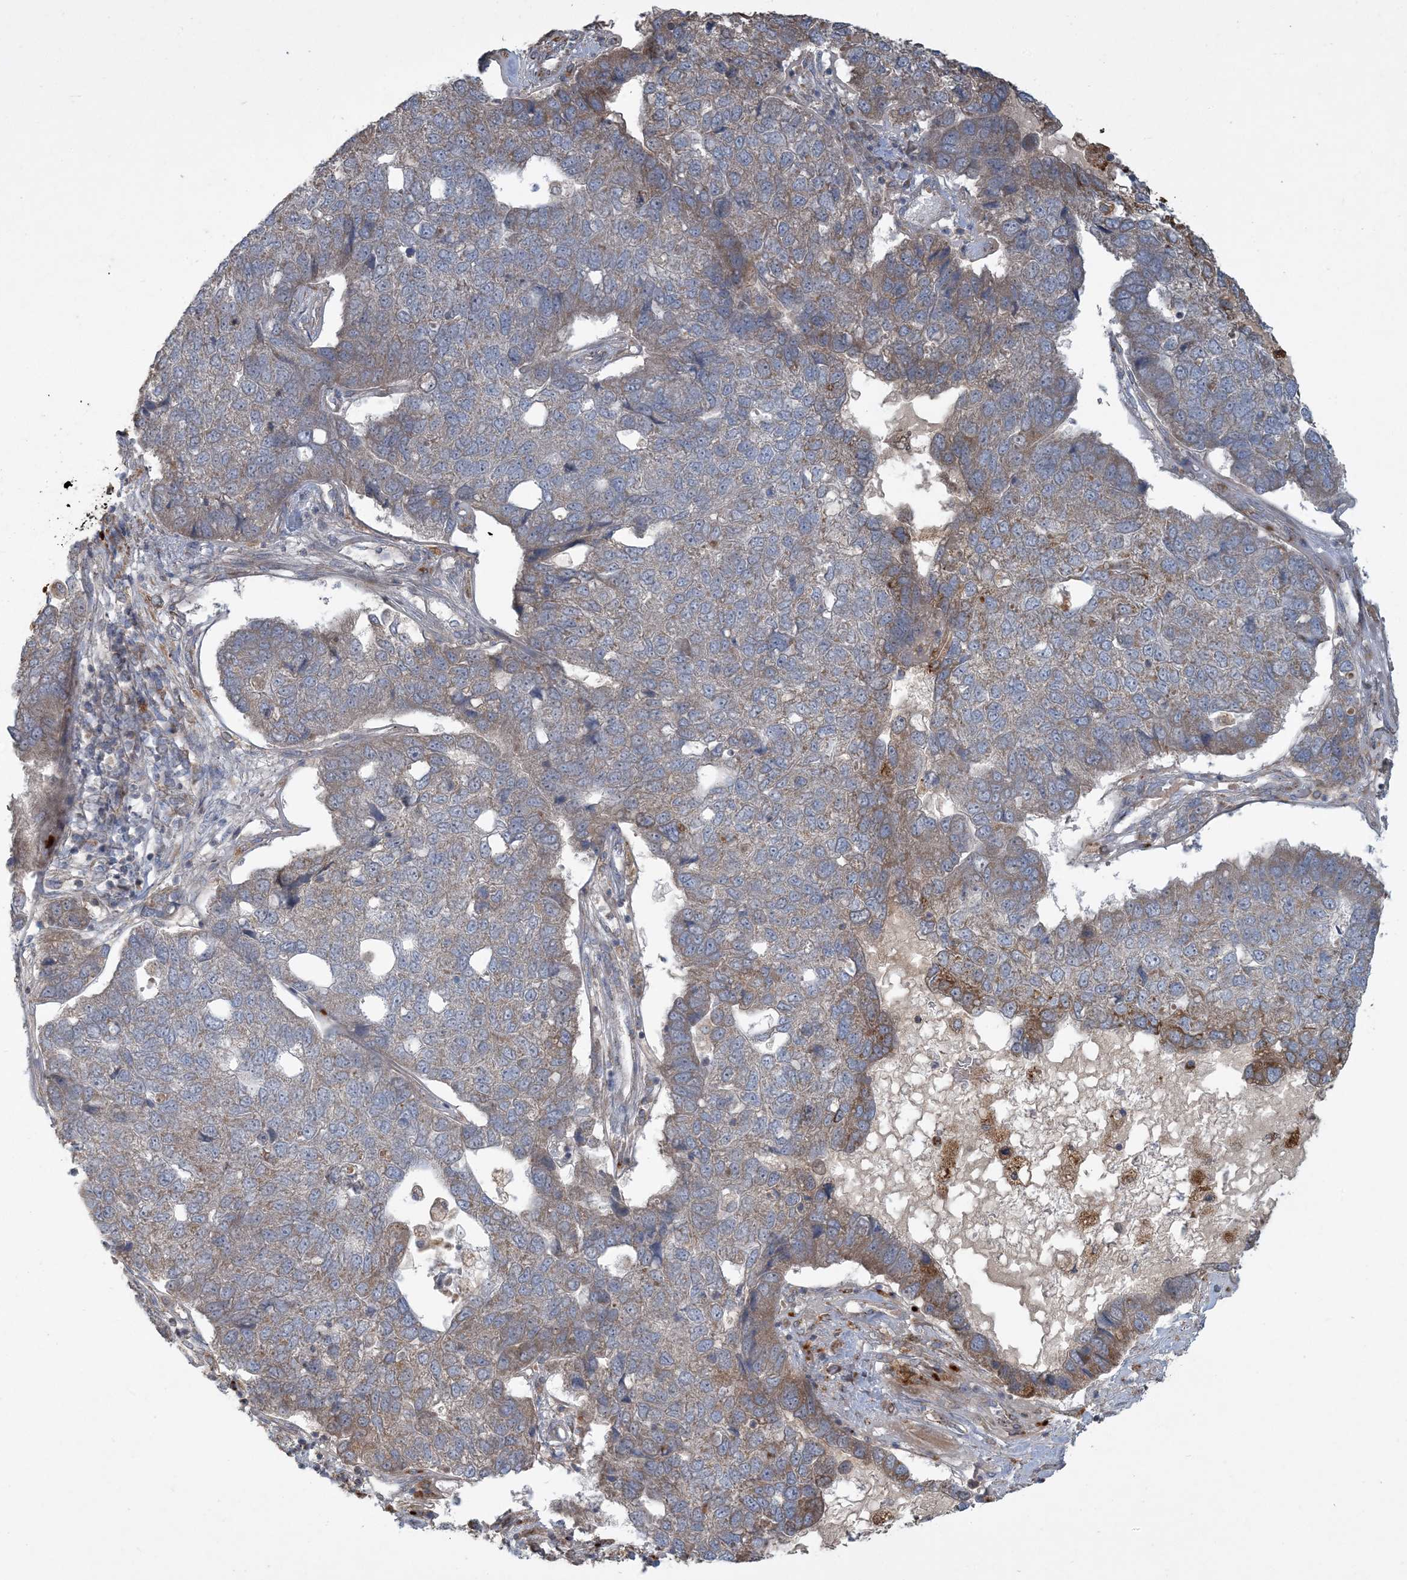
{"staining": {"intensity": "moderate", "quantity": "25%-75%", "location": "cytoplasmic/membranous"}, "tissue": "pancreatic cancer", "cell_type": "Tumor cells", "image_type": "cancer", "snomed": [{"axis": "morphology", "description": "Adenocarcinoma, NOS"}, {"axis": "topography", "description": "Pancreas"}], "caption": "Pancreatic cancer (adenocarcinoma) stained for a protein (brown) reveals moderate cytoplasmic/membranous positive expression in approximately 25%-75% of tumor cells.", "gene": "LTN1", "patient": {"sex": "female", "age": 61}}